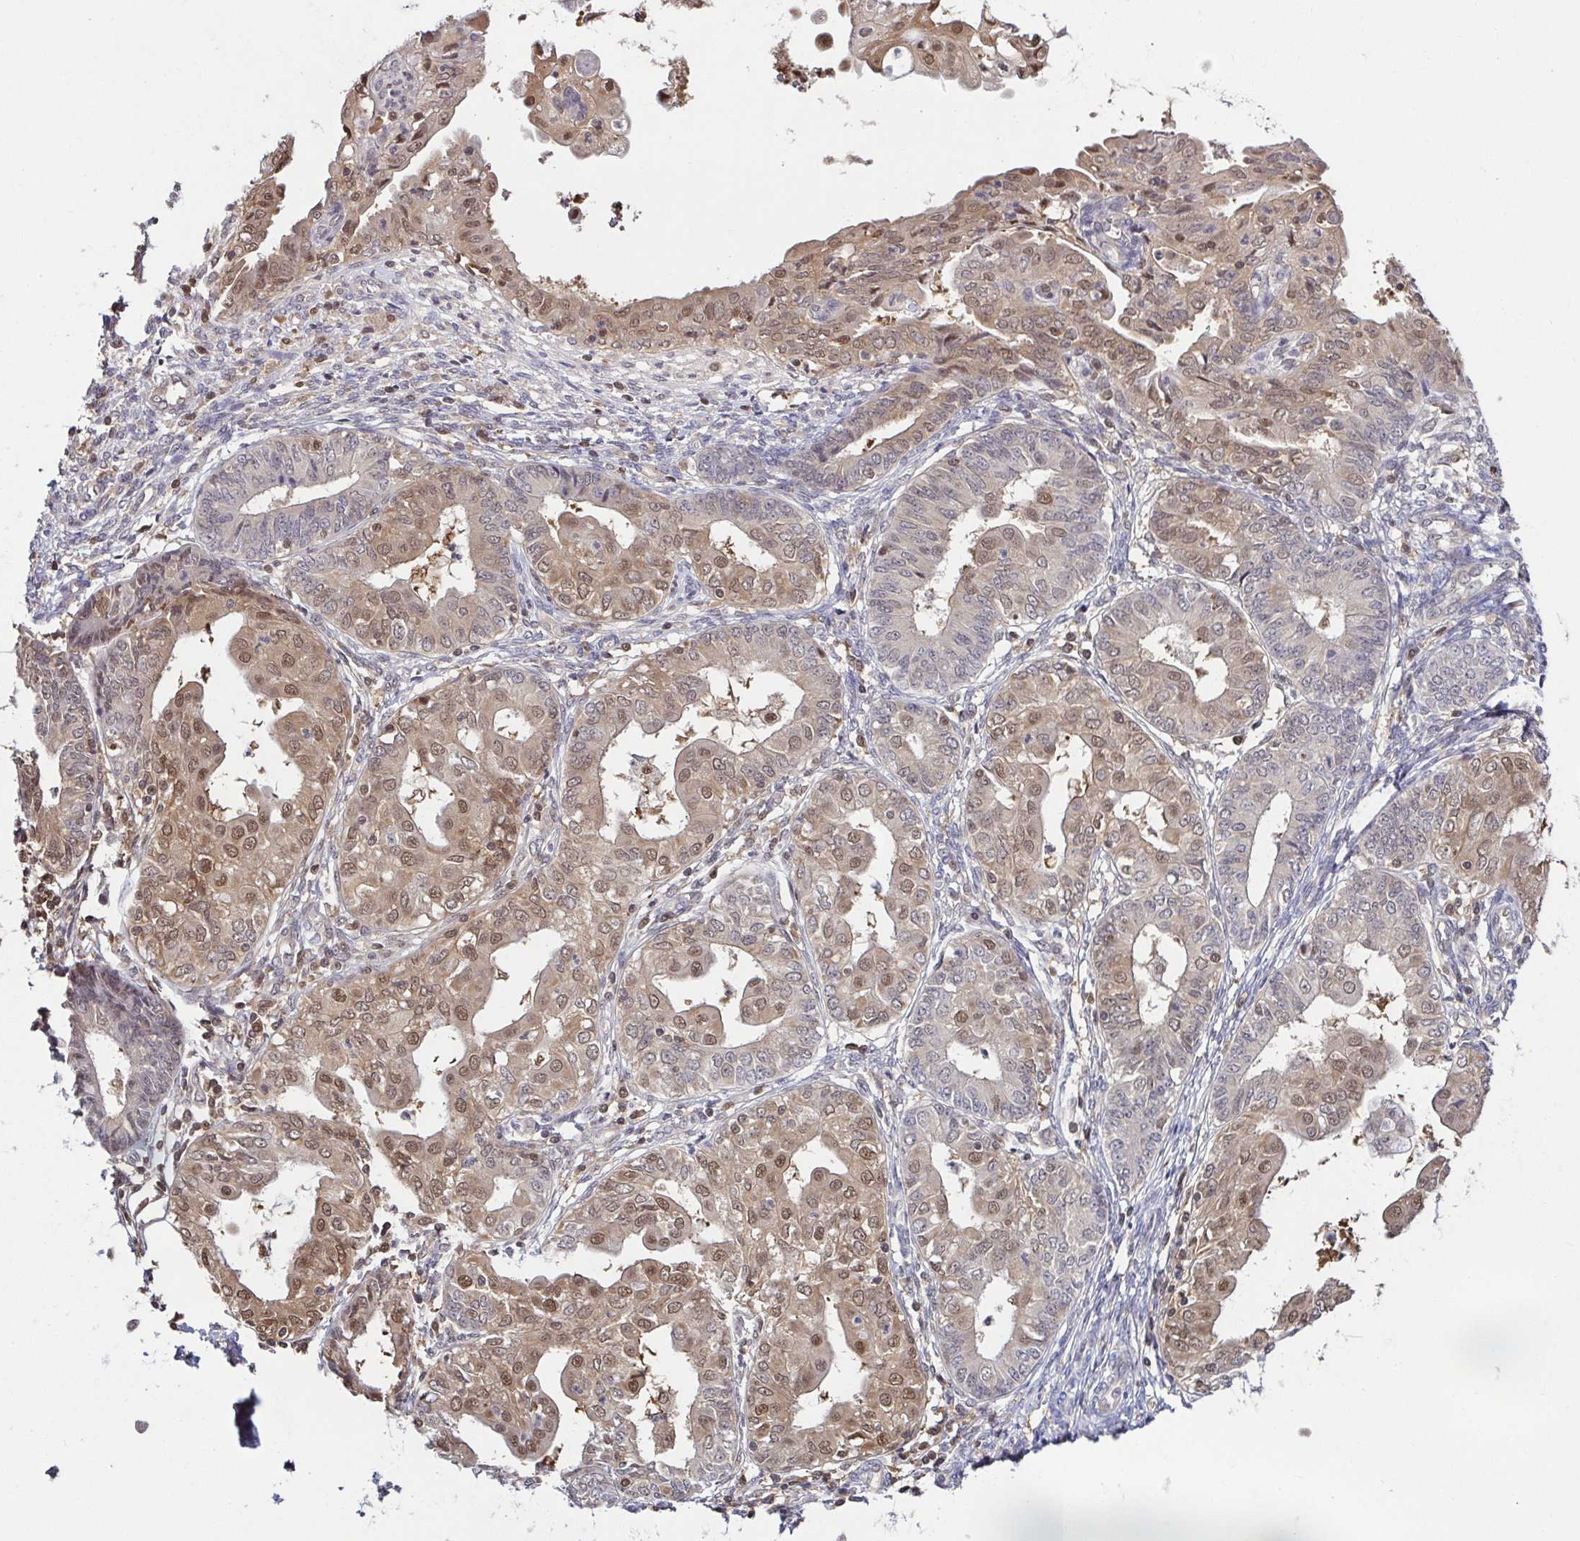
{"staining": {"intensity": "moderate", "quantity": ">75%", "location": "cytoplasmic/membranous,nuclear"}, "tissue": "endometrial cancer", "cell_type": "Tumor cells", "image_type": "cancer", "snomed": [{"axis": "morphology", "description": "Adenocarcinoma, NOS"}, {"axis": "topography", "description": "Endometrium"}], "caption": "Protein expression analysis of endometrial cancer exhibits moderate cytoplasmic/membranous and nuclear staining in about >75% of tumor cells. (Brightfield microscopy of DAB IHC at high magnification).", "gene": "PSMB9", "patient": {"sex": "female", "age": 68}}